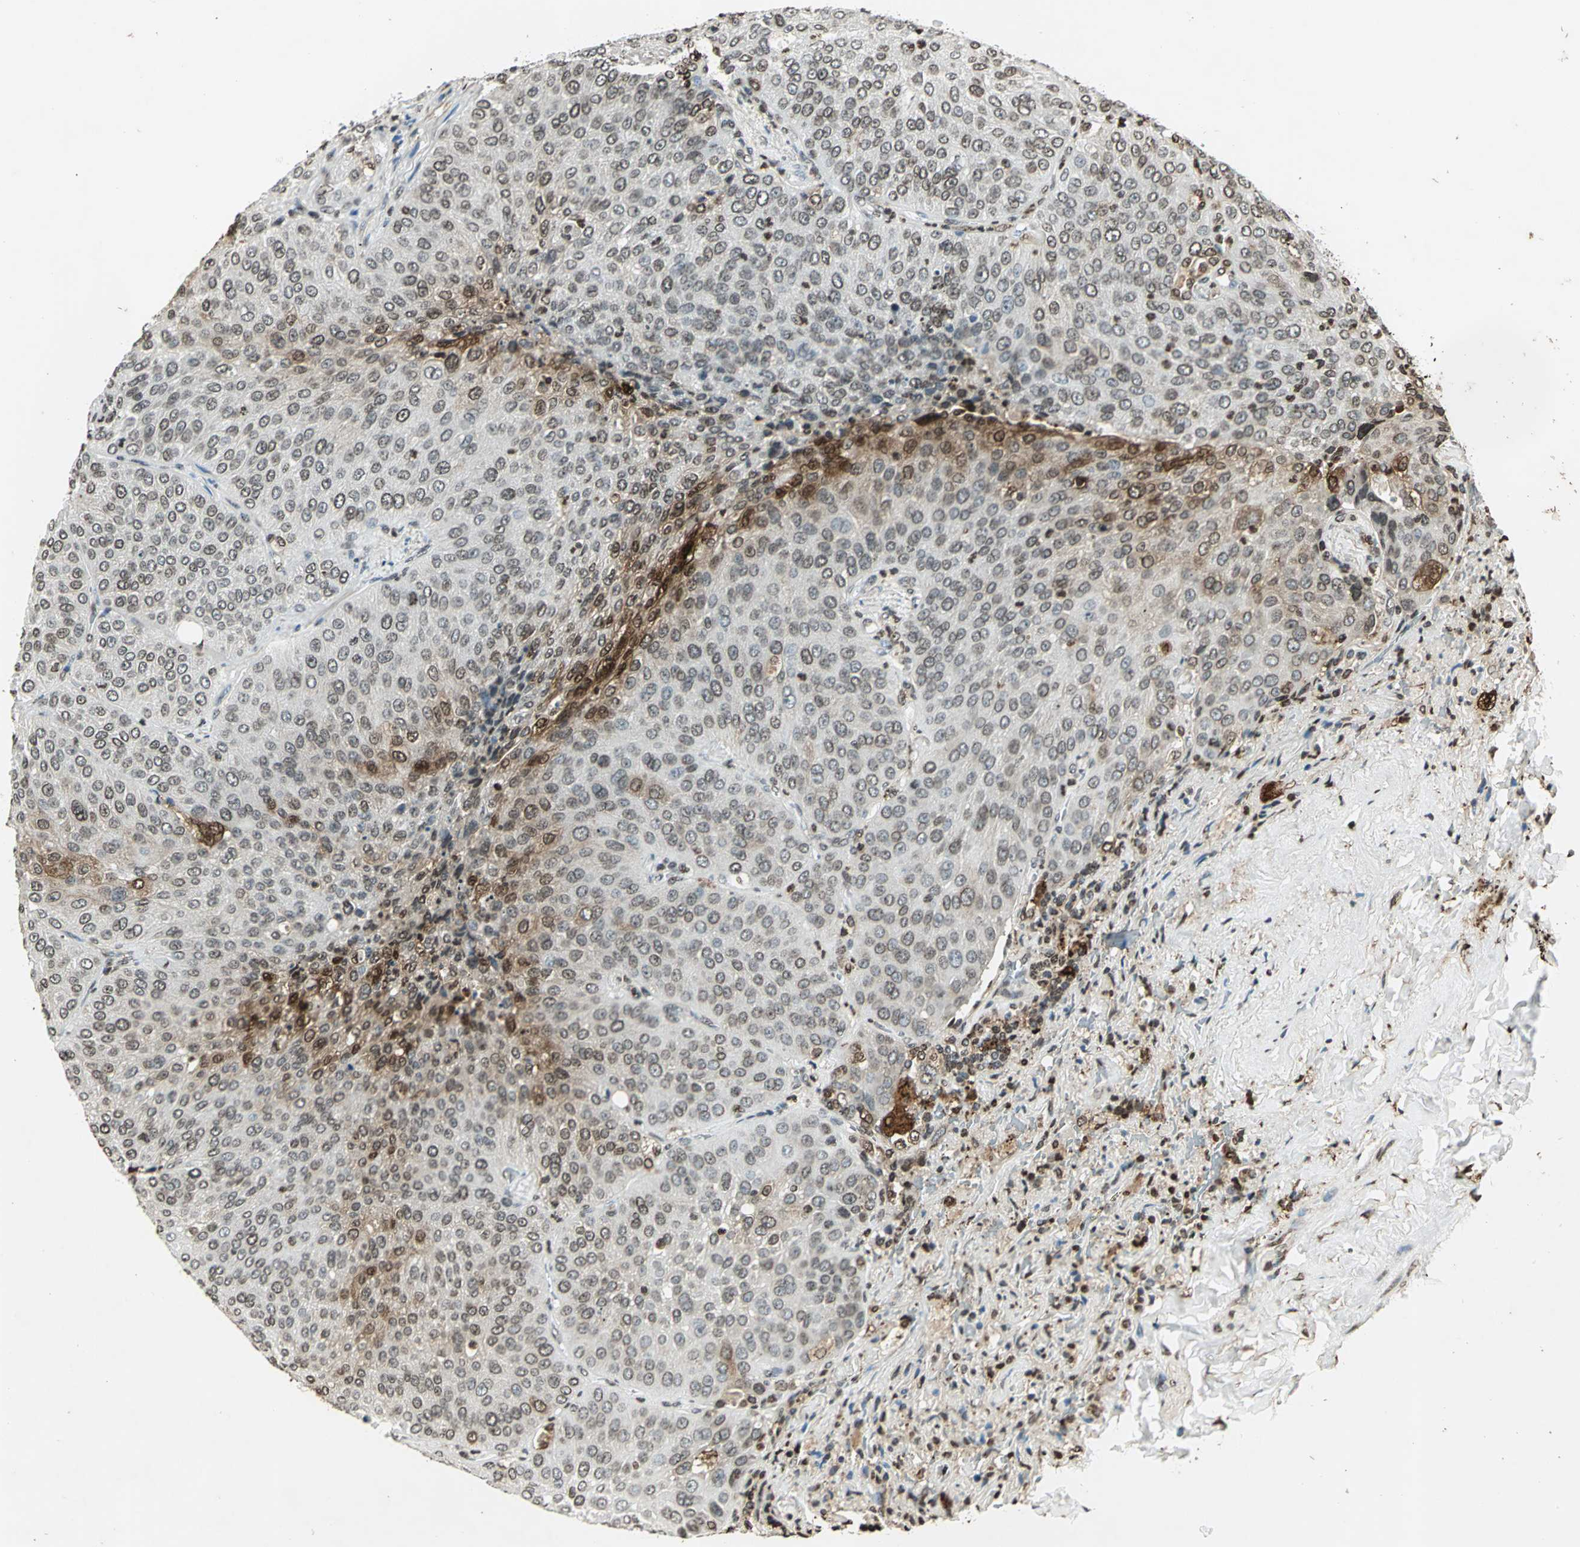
{"staining": {"intensity": "weak", "quantity": "25%-75%", "location": "cytoplasmic/membranous,nuclear"}, "tissue": "lung cancer", "cell_type": "Tumor cells", "image_type": "cancer", "snomed": [{"axis": "morphology", "description": "Squamous cell carcinoma, NOS"}, {"axis": "topography", "description": "Lung"}], "caption": "The micrograph demonstrates staining of lung squamous cell carcinoma, revealing weak cytoplasmic/membranous and nuclear protein expression (brown color) within tumor cells. (DAB (3,3'-diaminobenzidine) = brown stain, brightfield microscopy at high magnification).", "gene": "LGALS3", "patient": {"sex": "male", "age": 54}}